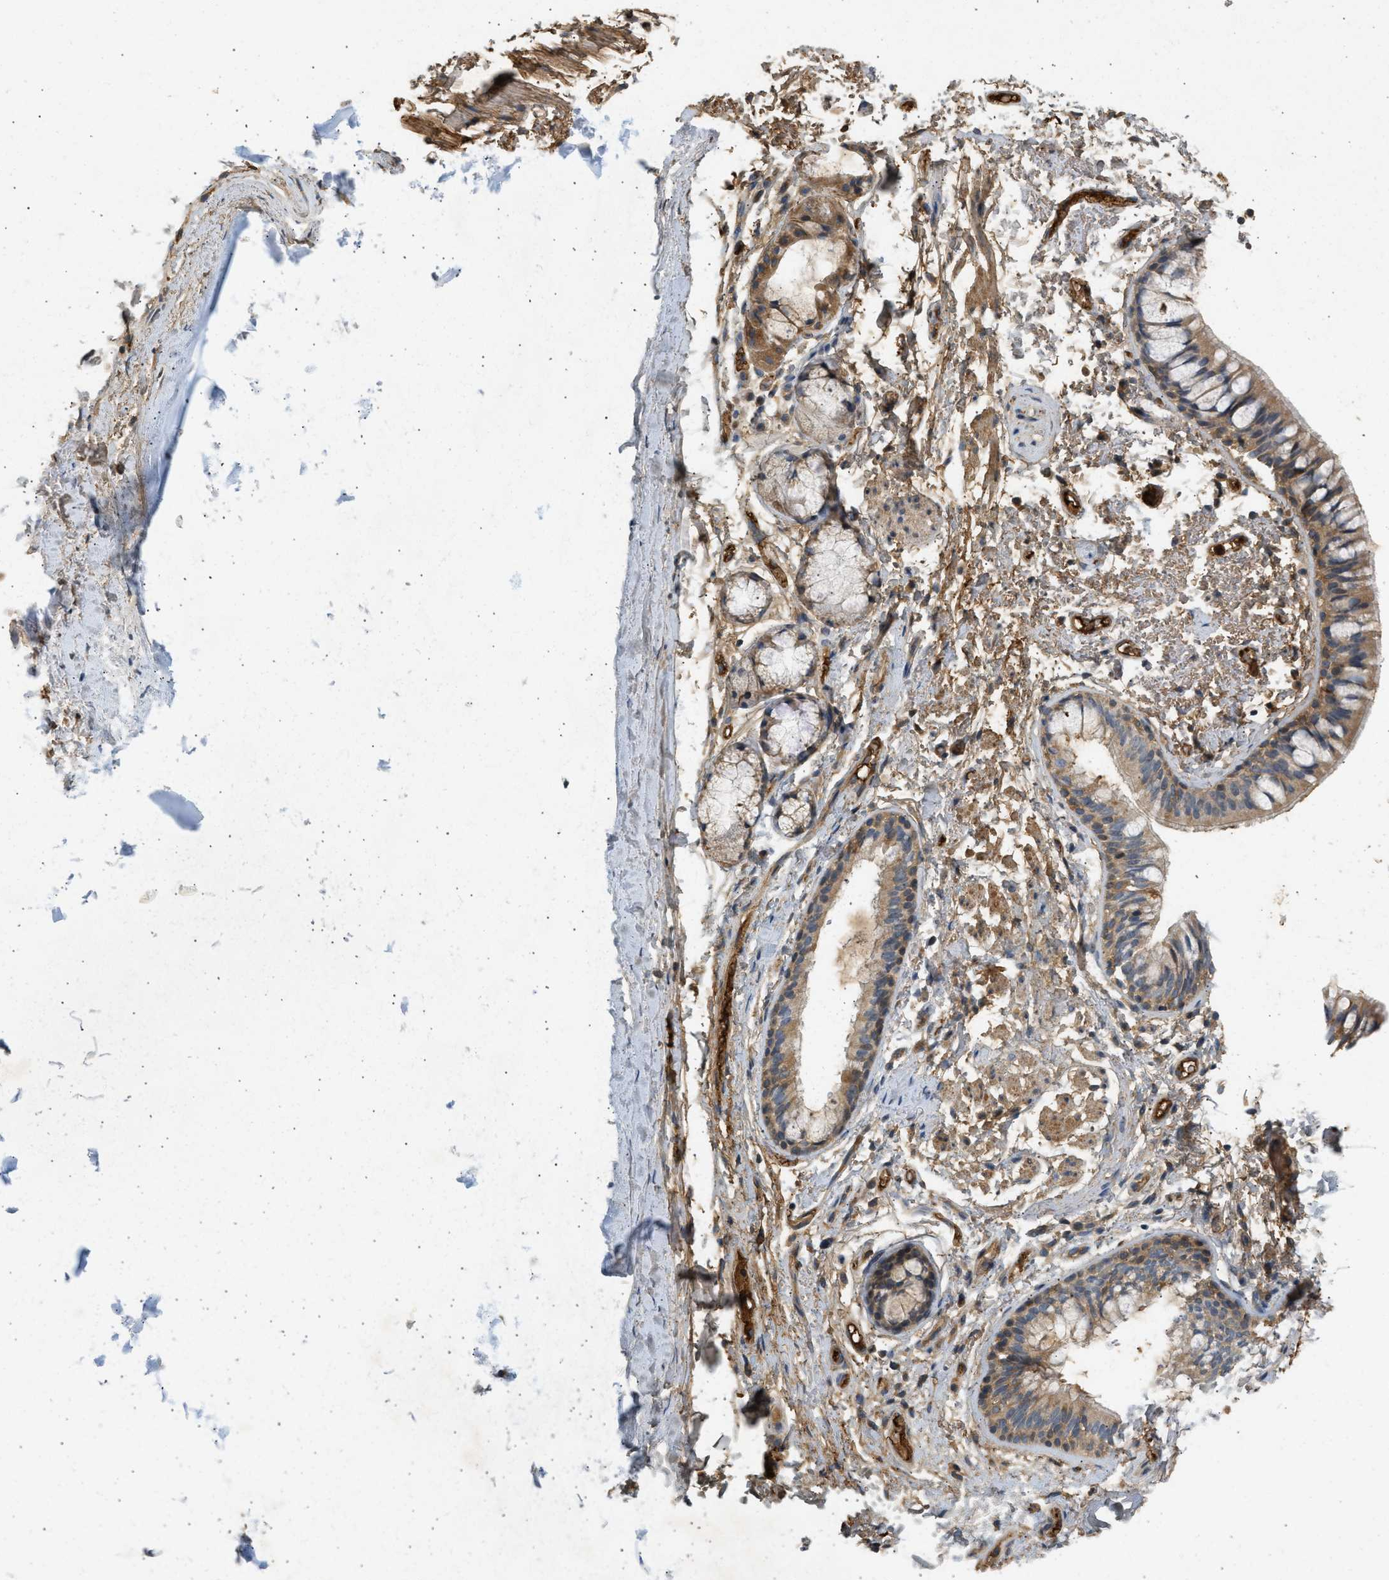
{"staining": {"intensity": "strong", "quantity": ">75%", "location": "cytoplasmic/membranous"}, "tissue": "adipose tissue", "cell_type": "Adipocytes", "image_type": "normal", "snomed": [{"axis": "morphology", "description": "Normal tissue, NOS"}, {"axis": "topography", "description": "Cartilage tissue"}, {"axis": "topography", "description": "Bronchus"}], "caption": "Normal adipose tissue exhibits strong cytoplasmic/membranous staining in about >75% of adipocytes, visualized by immunohistochemistry. (DAB (3,3'-diaminobenzidine) IHC, brown staining for protein, blue staining for nuclei).", "gene": "F8", "patient": {"sex": "female", "age": 73}}